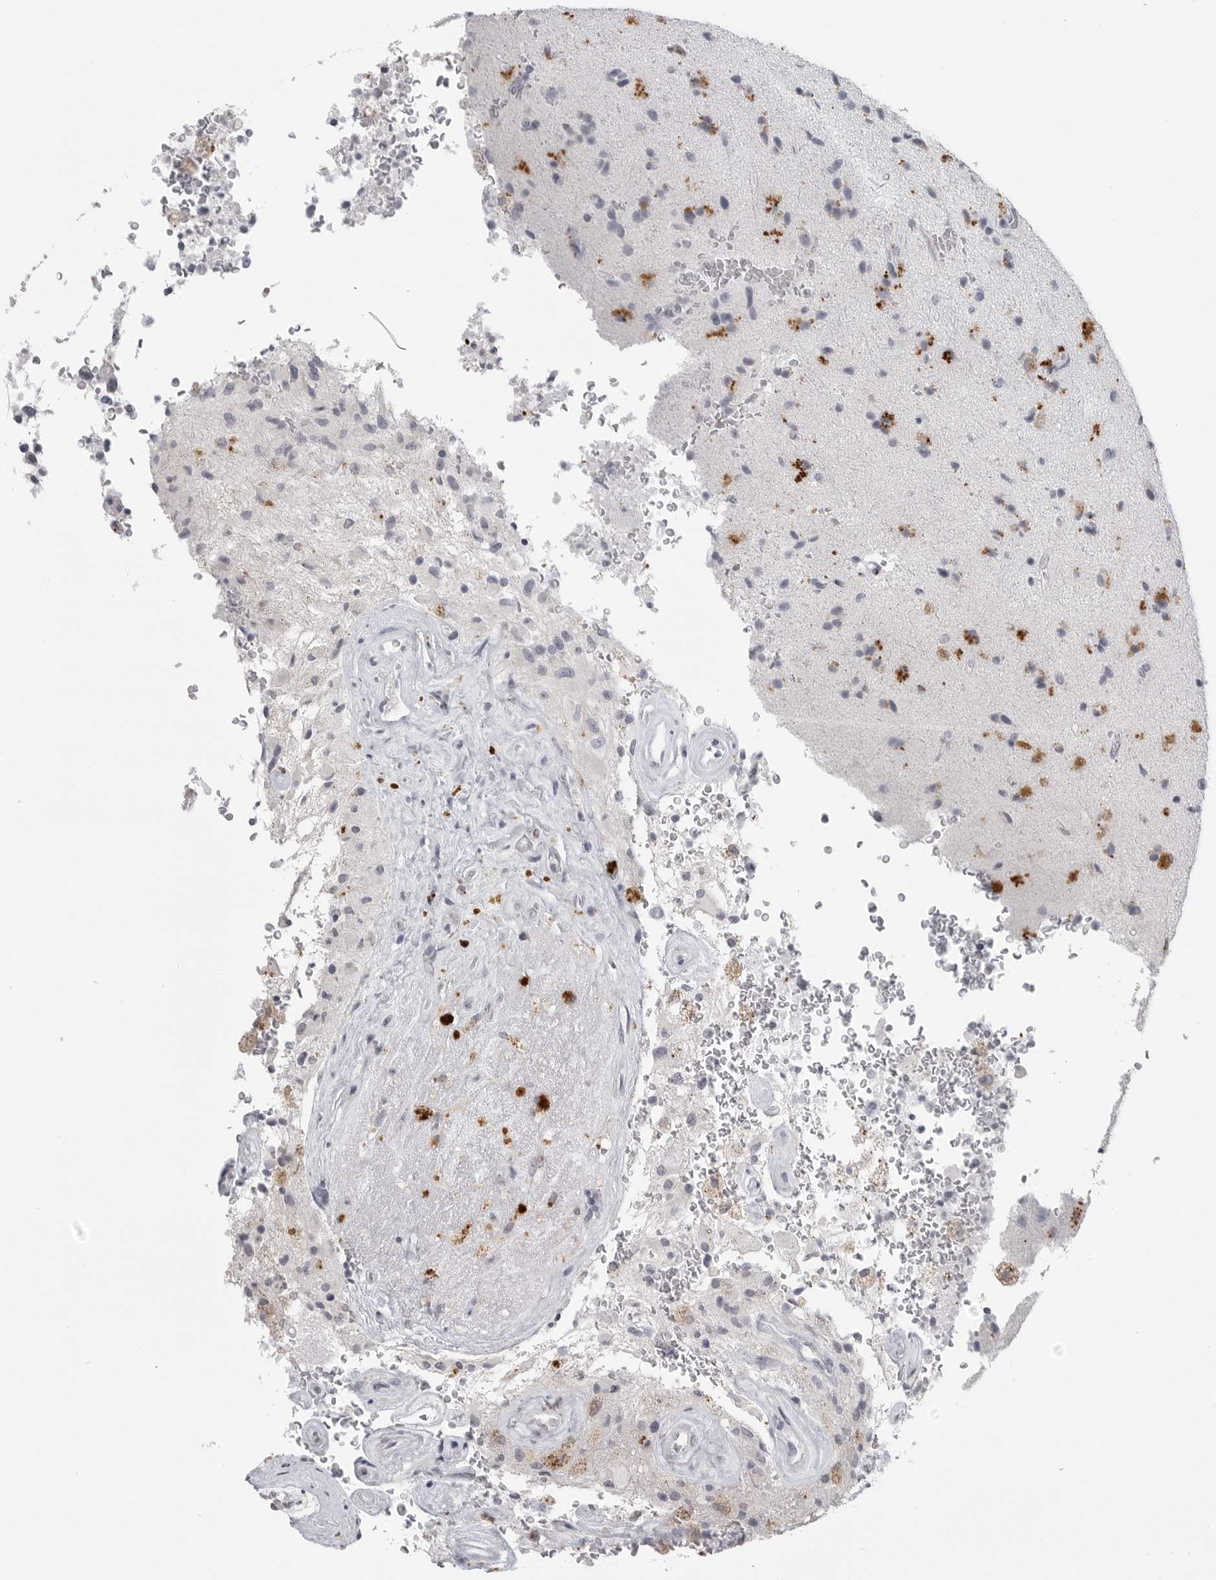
{"staining": {"intensity": "moderate", "quantity": "<25%", "location": "cytoplasmic/membranous"}, "tissue": "glioma", "cell_type": "Tumor cells", "image_type": "cancer", "snomed": [{"axis": "morphology", "description": "Glioma, malignant, High grade"}, {"axis": "topography", "description": "Brain"}], "caption": "Malignant glioma (high-grade) stained with IHC exhibits moderate cytoplasmic/membranous expression in approximately <25% of tumor cells.", "gene": "PRSS1", "patient": {"sex": "male", "age": 72}}